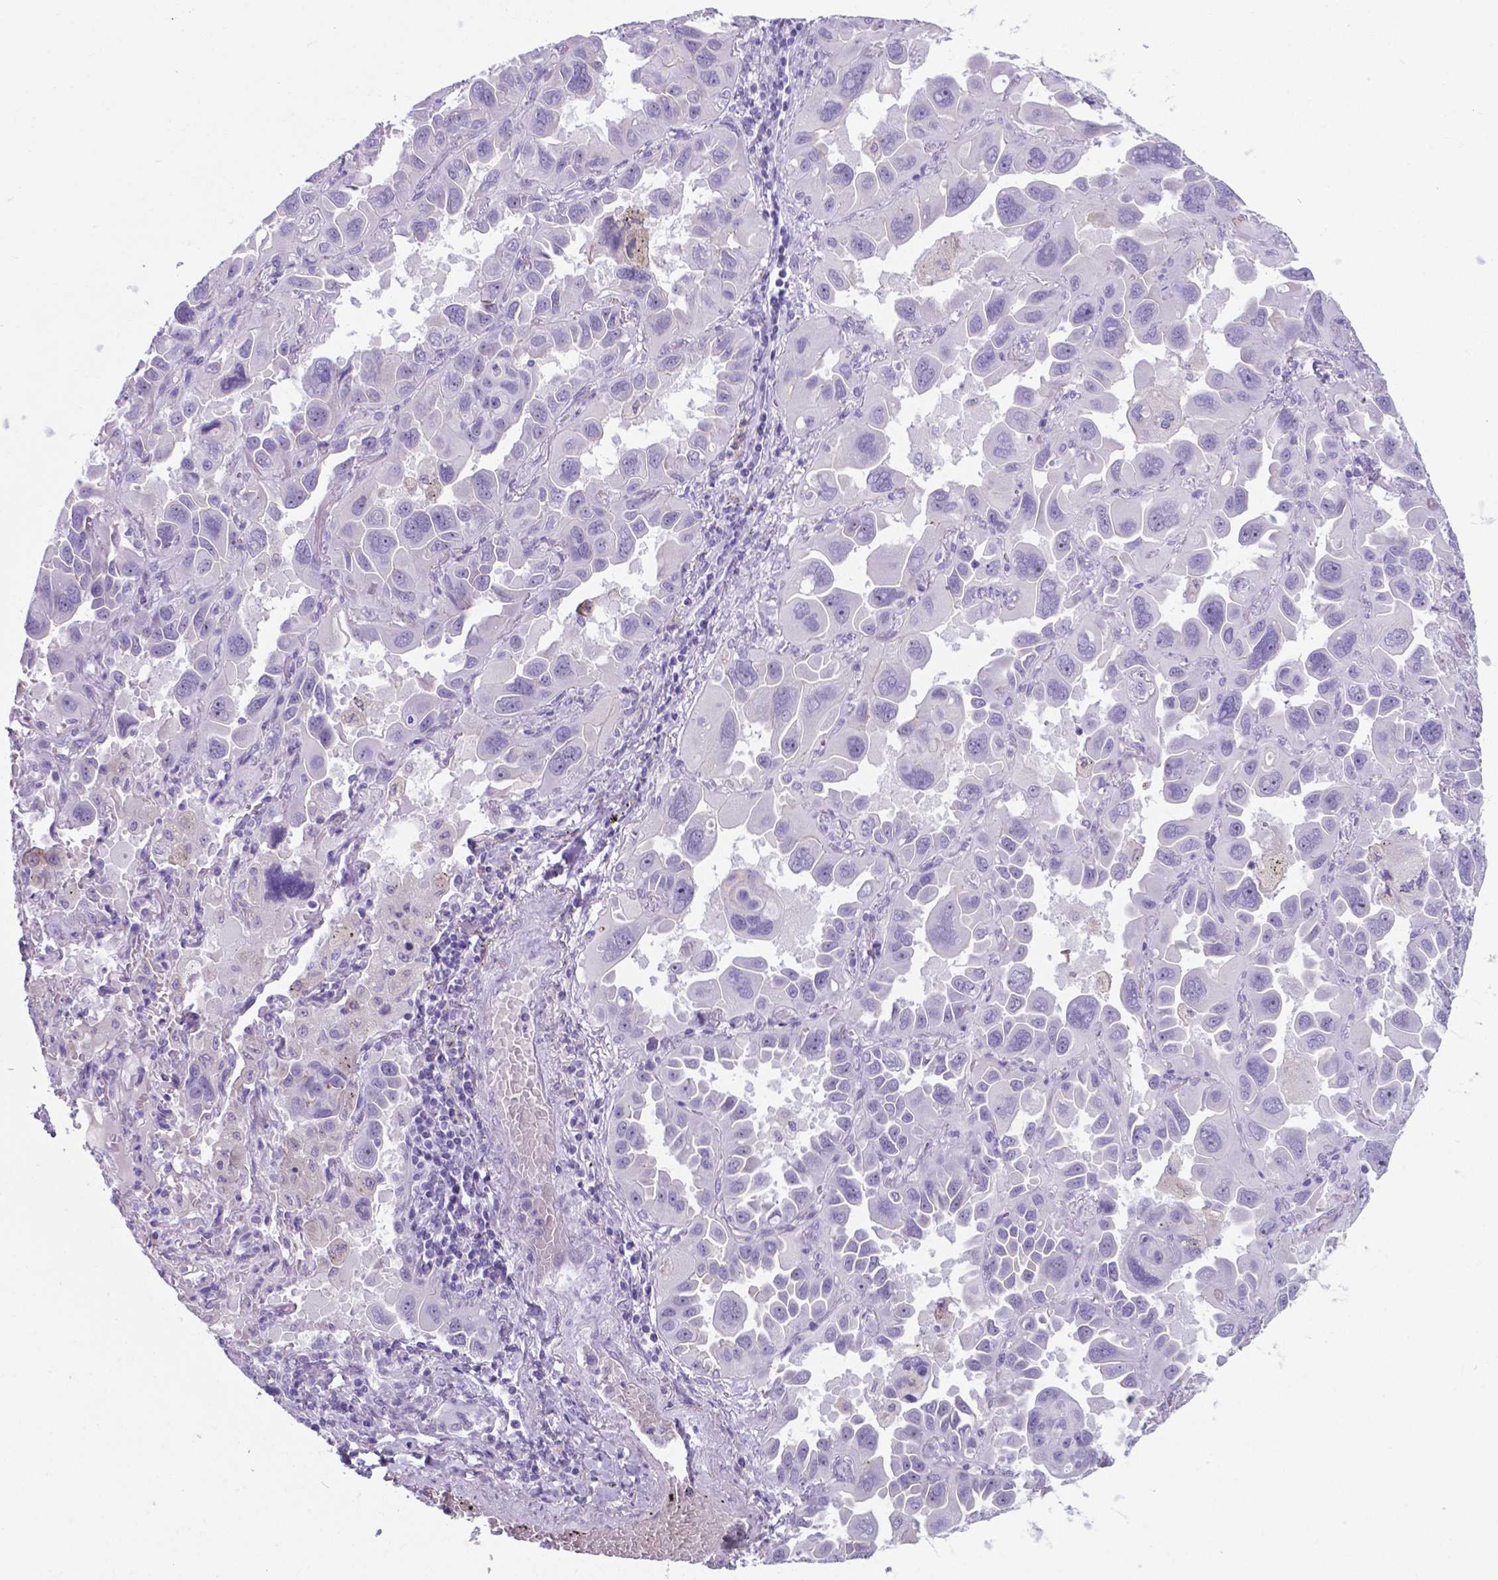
{"staining": {"intensity": "negative", "quantity": "none", "location": "none"}, "tissue": "lung cancer", "cell_type": "Tumor cells", "image_type": "cancer", "snomed": [{"axis": "morphology", "description": "Adenocarcinoma, NOS"}, {"axis": "topography", "description": "Lung"}], "caption": "Human lung adenocarcinoma stained for a protein using IHC demonstrates no expression in tumor cells.", "gene": "AP5B1", "patient": {"sex": "male", "age": 64}}